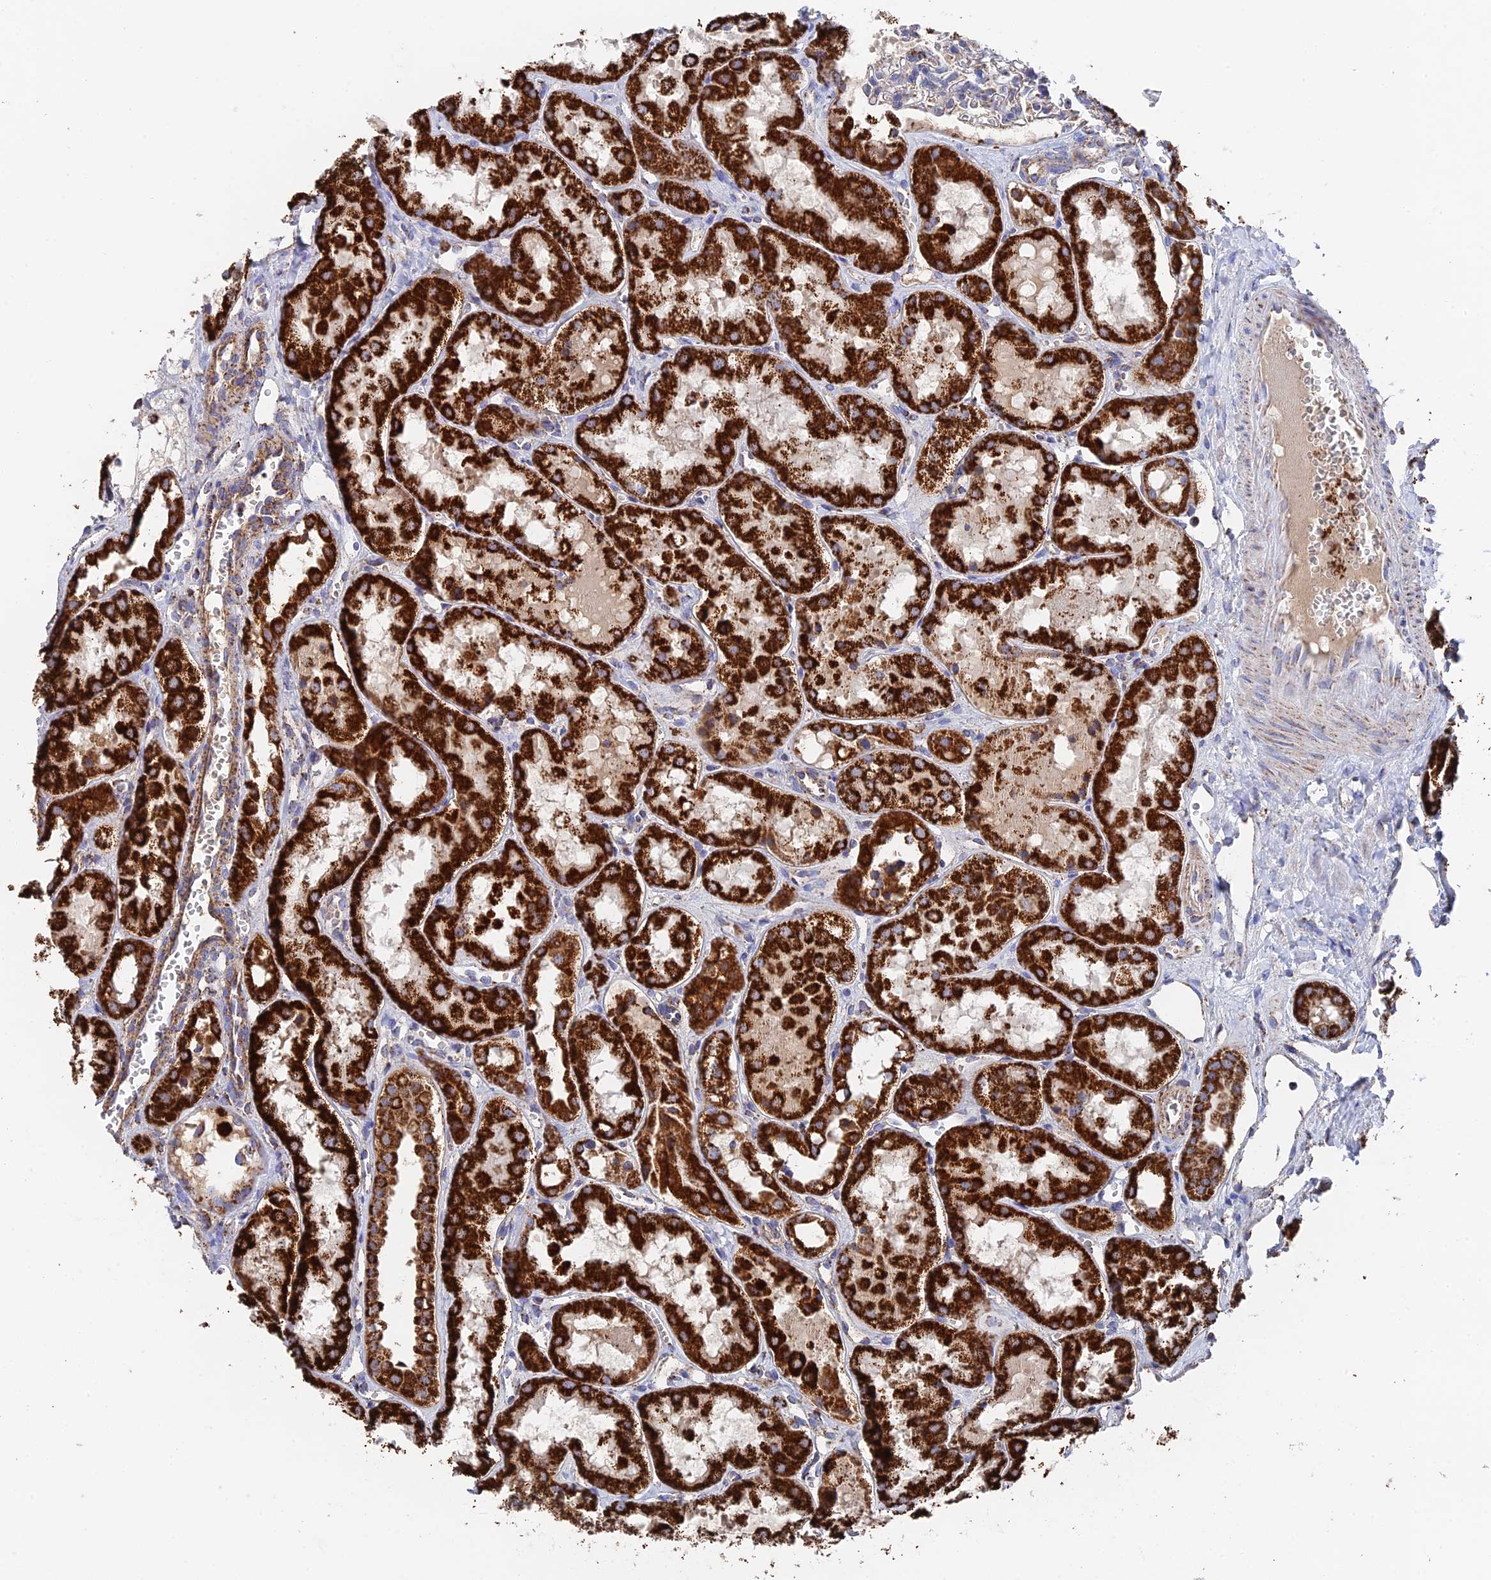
{"staining": {"intensity": "moderate", "quantity": "<25%", "location": "cytoplasmic/membranous"}, "tissue": "kidney", "cell_type": "Cells in glomeruli", "image_type": "normal", "snomed": [{"axis": "morphology", "description": "Normal tissue, NOS"}, {"axis": "topography", "description": "Kidney"}], "caption": "Kidney stained with immunohistochemistry shows moderate cytoplasmic/membranous positivity in approximately <25% of cells in glomeruli. The protein of interest is shown in brown color, while the nuclei are stained blue.", "gene": "HAUS8", "patient": {"sex": "male", "age": 16}}